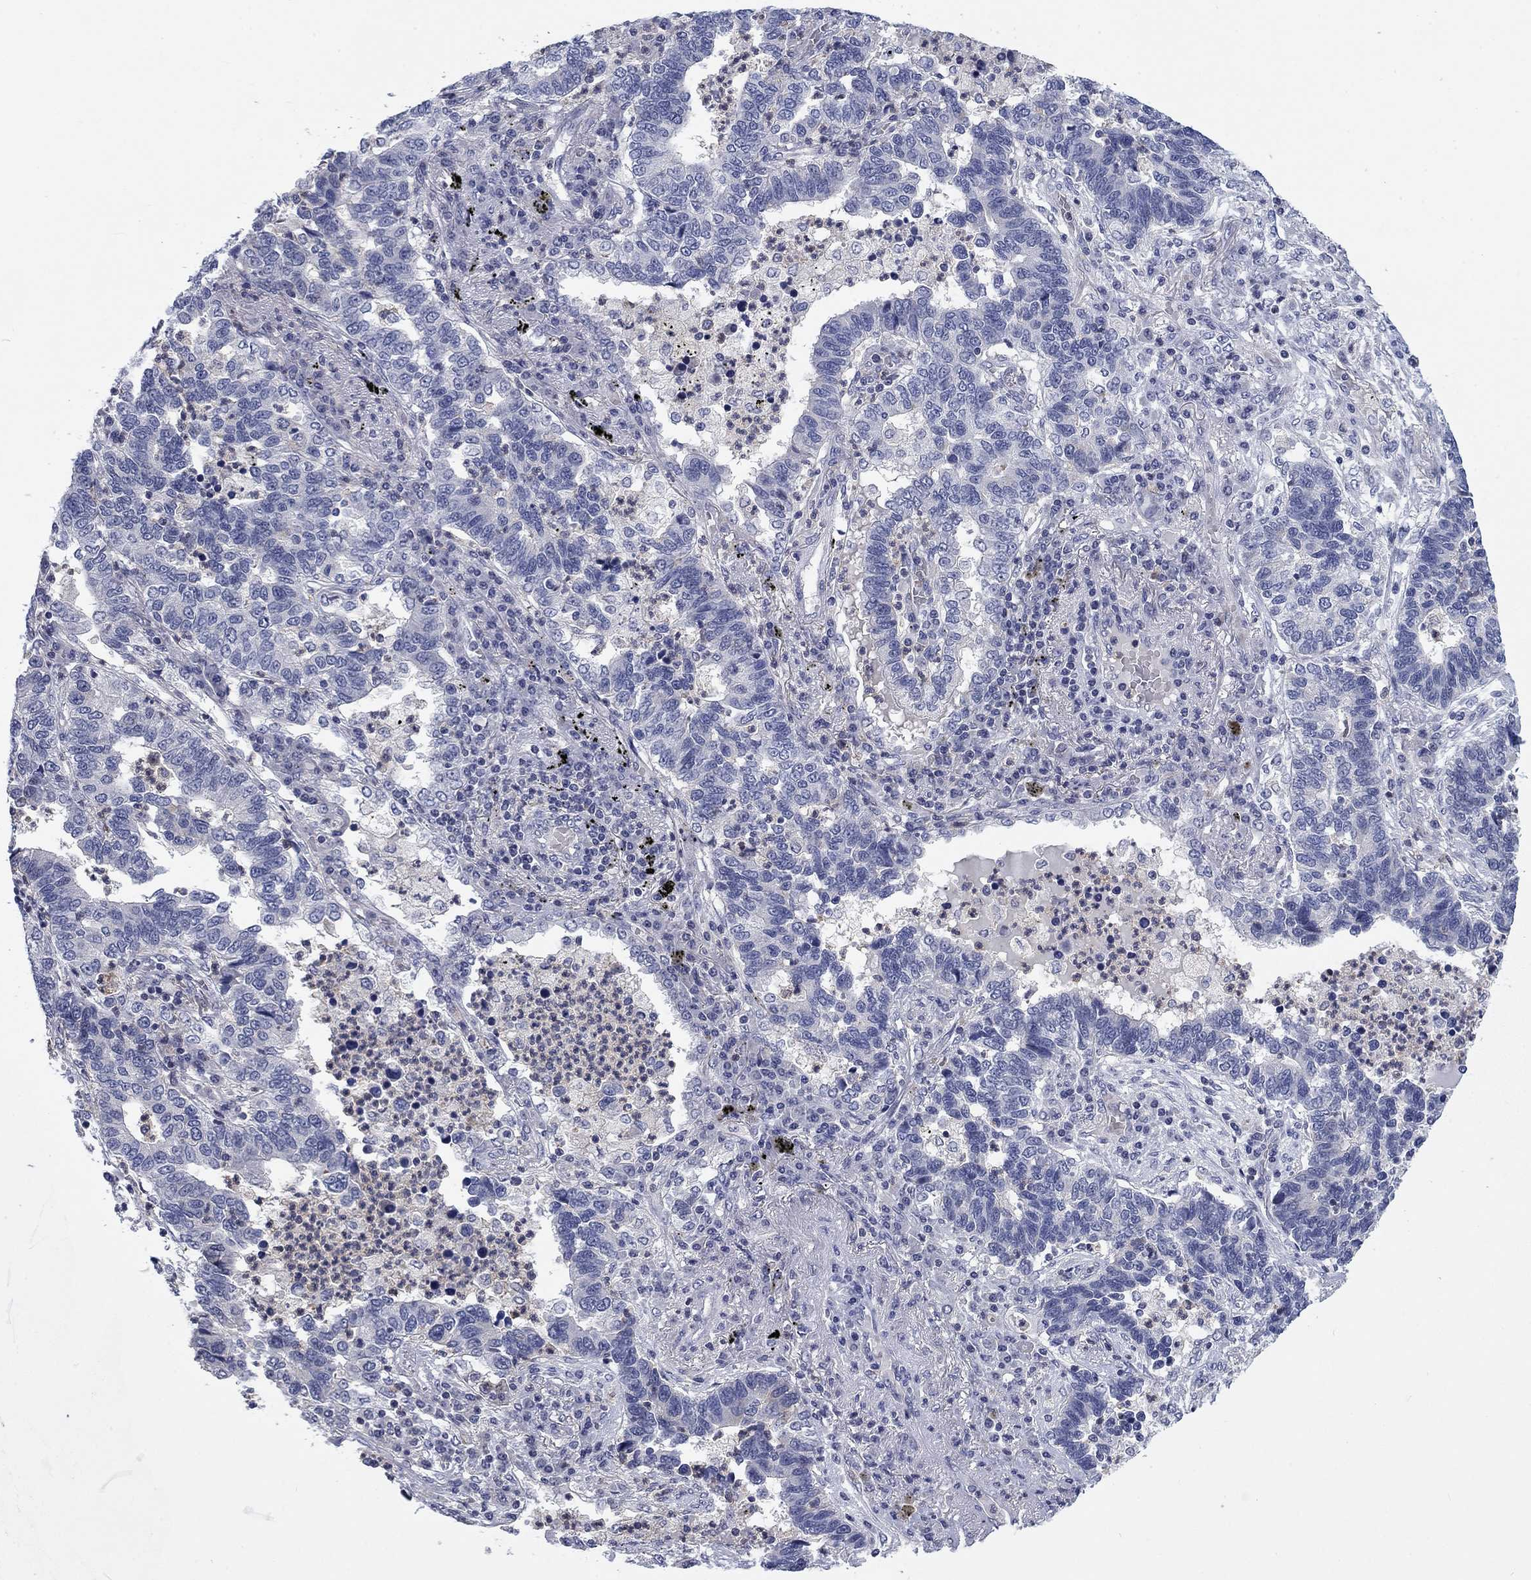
{"staining": {"intensity": "negative", "quantity": "none", "location": "none"}, "tissue": "lung cancer", "cell_type": "Tumor cells", "image_type": "cancer", "snomed": [{"axis": "morphology", "description": "Adenocarcinoma, NOS"}, {"axis": "topography", "description": "Lung"}], "caption": "Tumor cells are negative for protein expression in human lung adenocarcinoma.", "gene": "KIF15", "patient": {"sex": "female", "age": 57}}